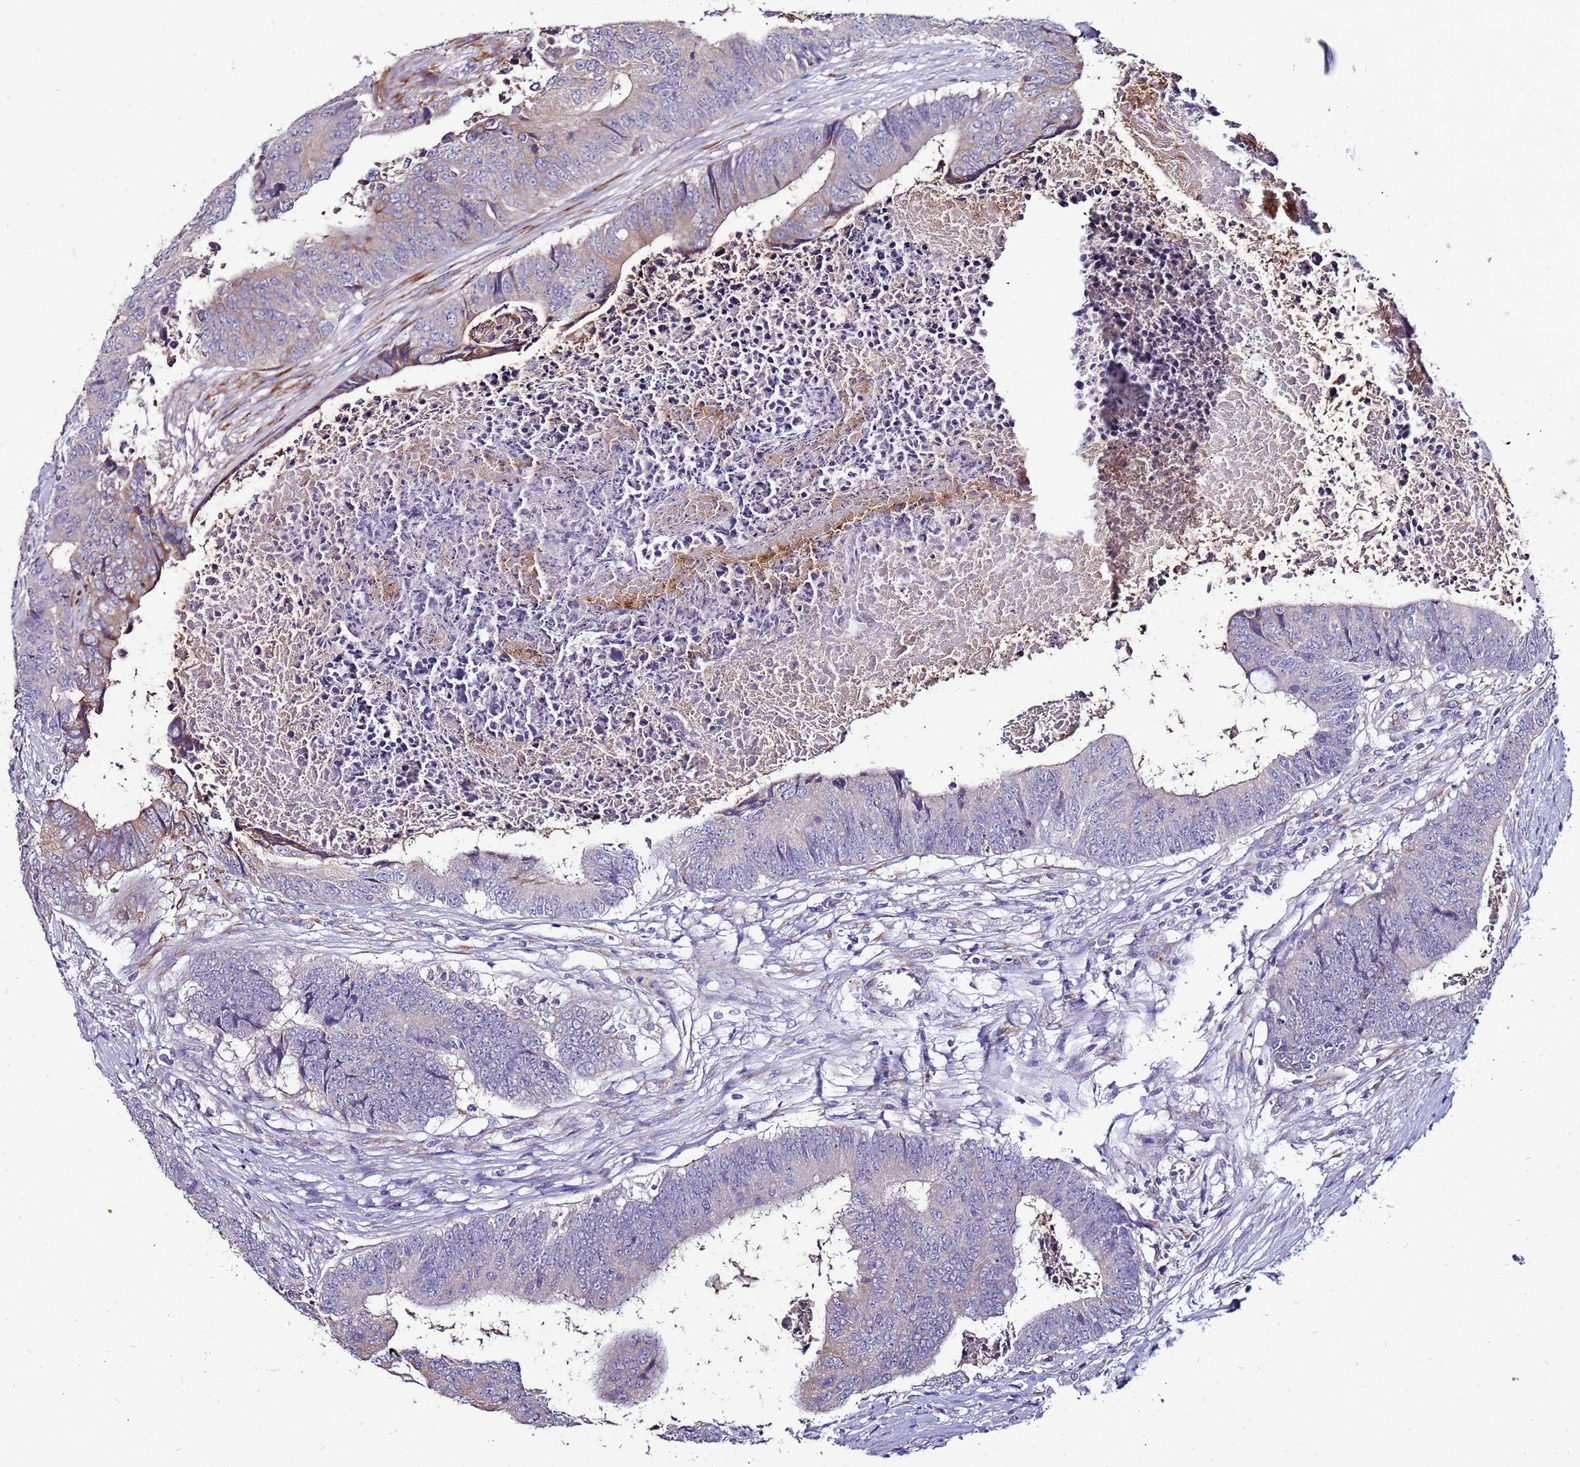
{"staining": {"intensity": "weak", "quantity": "<25%", "location": "cytoplasmic/membranous"}, "tissue": "colorectal cancer", "cell_type": "Tumor cells", "image_type": "cancer", "snomed": [{"axis": "morphology", "description": "Adenocarcinoma, NOS"}, {"axis": "topography", "description": "Rectum"}], "caption": "High magnification brightfield microscopy of colorectal cancer (adenocarcinoma) stained with DAB (3,3'-diaminobenzidine) (brown) and counterstained with hematoxylin (blue): tumor cells show no significant positivity.", "gene": "SLC44A3", "patient": {"sex": "male", "age": 84}}